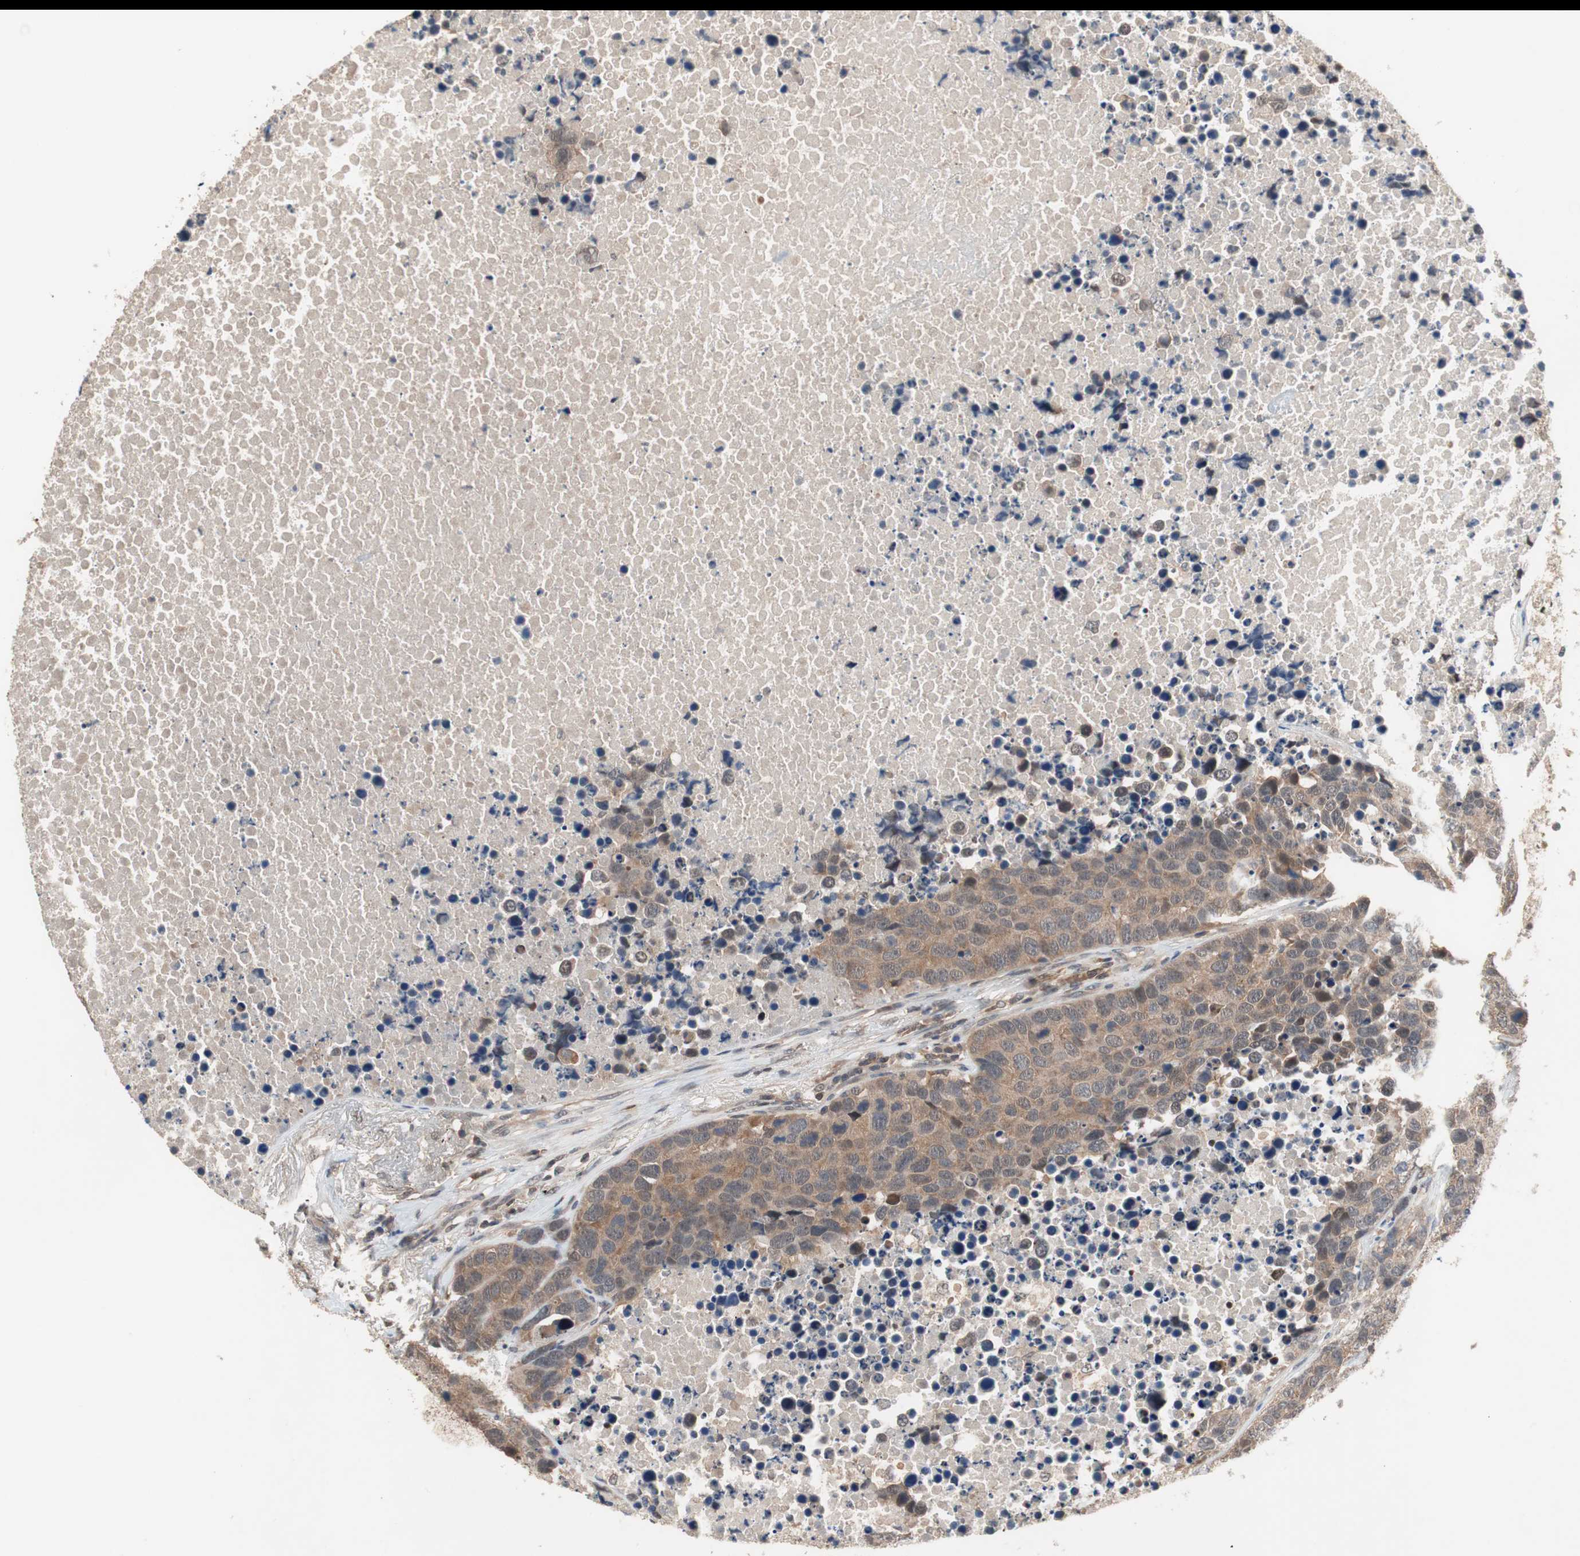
{"staining": {"intensity": "moderate", "quantity": ">75%", "location": "cytoplasmic/membranous"}, "tissue": "carcinoid", "cell_type": "Tumor cells", "image_type": "cancer", "snomed": [{"axis": "morphology", "description": "Carcinoid, malignant, NOS"}, {"axis": "topography", "description": "Lung"}], "caption": "Malignant carcinoid stained with DAB immunohistochemistry (IHC) exhibits medium levels of moderate cytoplasmic/membranous expression in about >75% of tumor cells. The staining is performed using DAB (3,3'-diaminobenzidine) brown chromogen to label protein expression. The nuclei are counter-stained blue using hematoxylin.", "gene": "GART", "patient": {"sex": "male", "age": 60}}